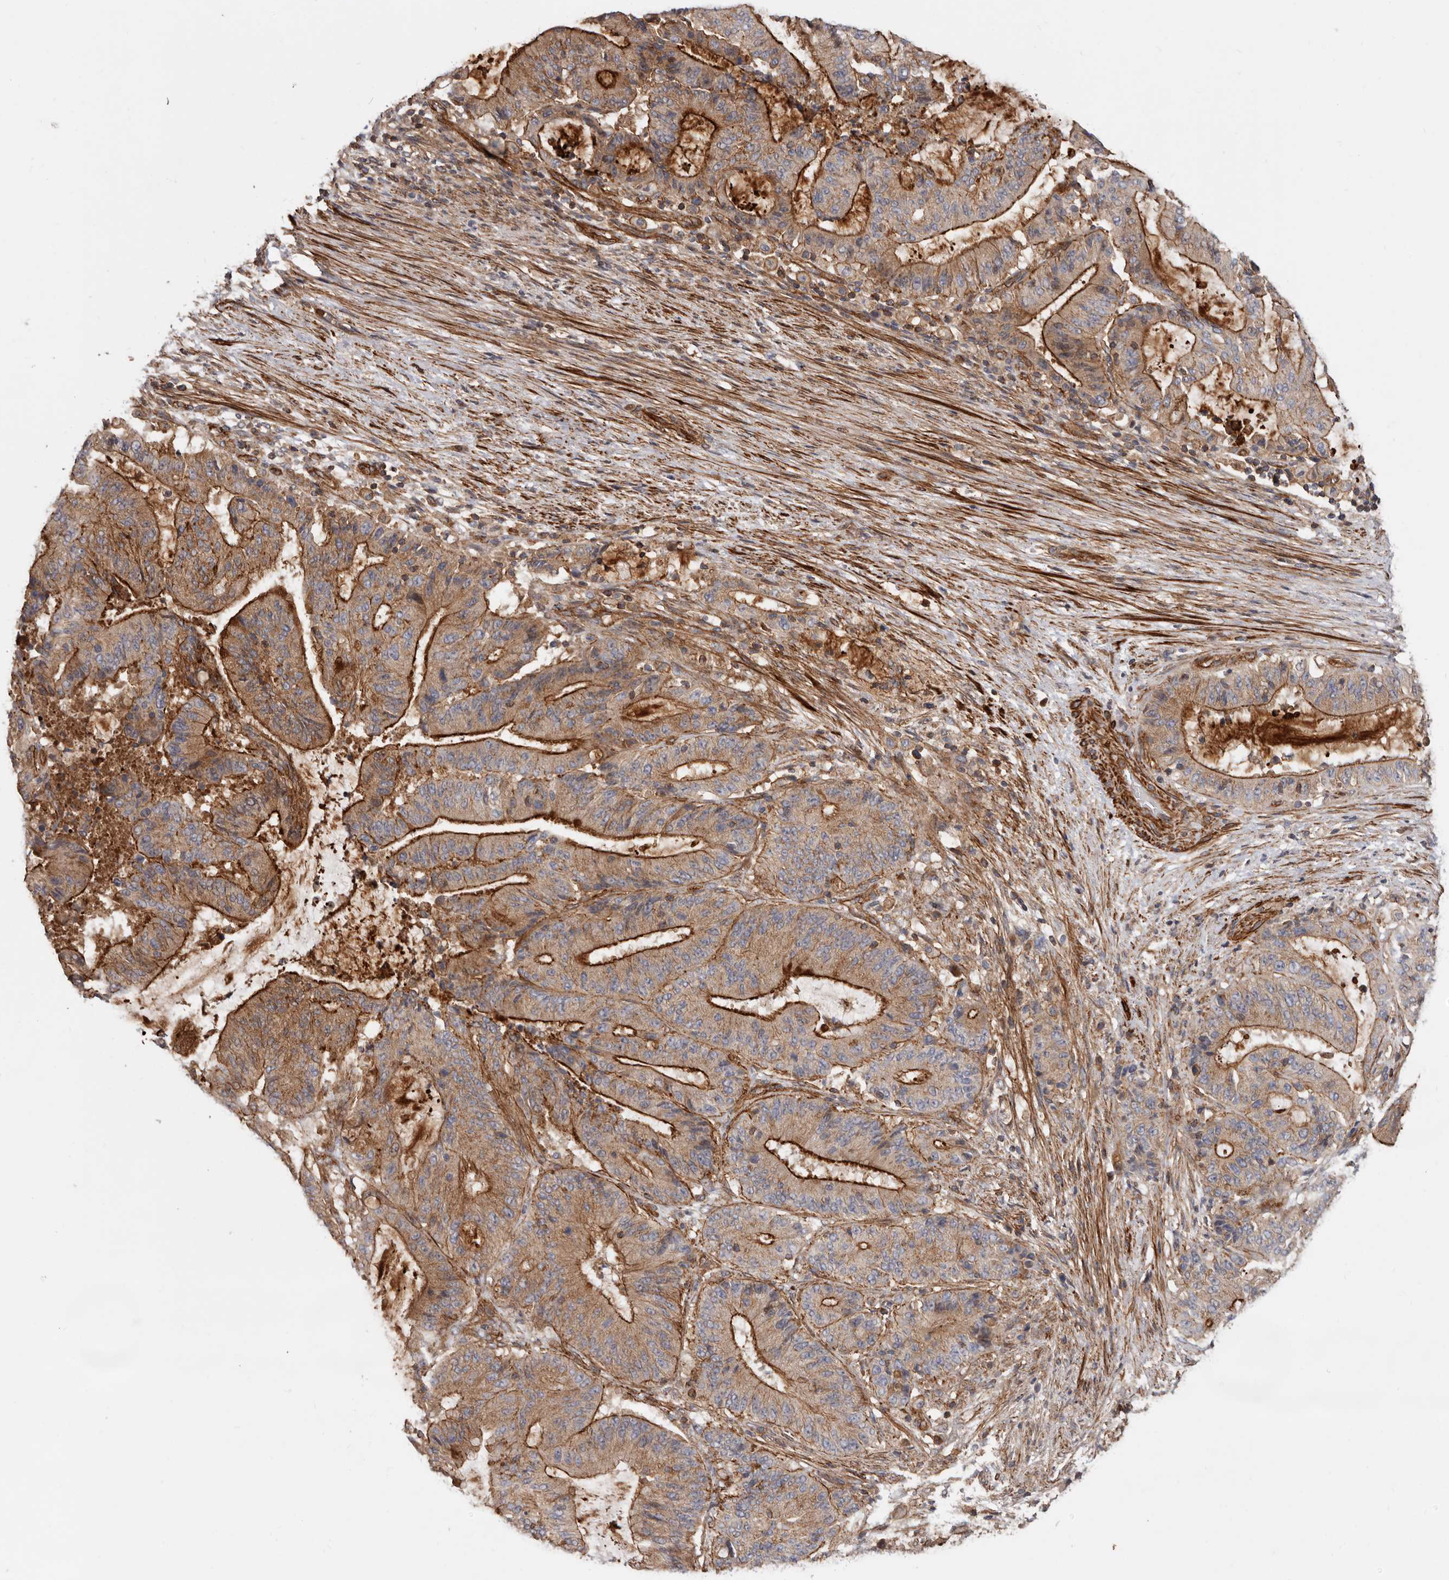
{"staining": {"intensity": "strong", "quantity": ">75%", "location": "cytoplasmic/membranous"}, "tissue": "liver cancer", "cell_type": "Tumor cells", "image_type": "cancer", "snomed": [{"axis": "morphology", "description": "Normal tissue, NOS"}, {"axis": "morphology", "description": "Cholangiocarcinoma"}, {"axis": "topography", "description": "Liver"}, {"axis": "topography", "description": "Peripheral nerve tissue"}], "caption": "The immunohistochemical stain highlights strong cytoplasmic/membranous expression in tumor cells of cholangiocarcinoma (liver) tissue.", "gene": "TMC7", "patient": {"sex": "female", "age": 73}}